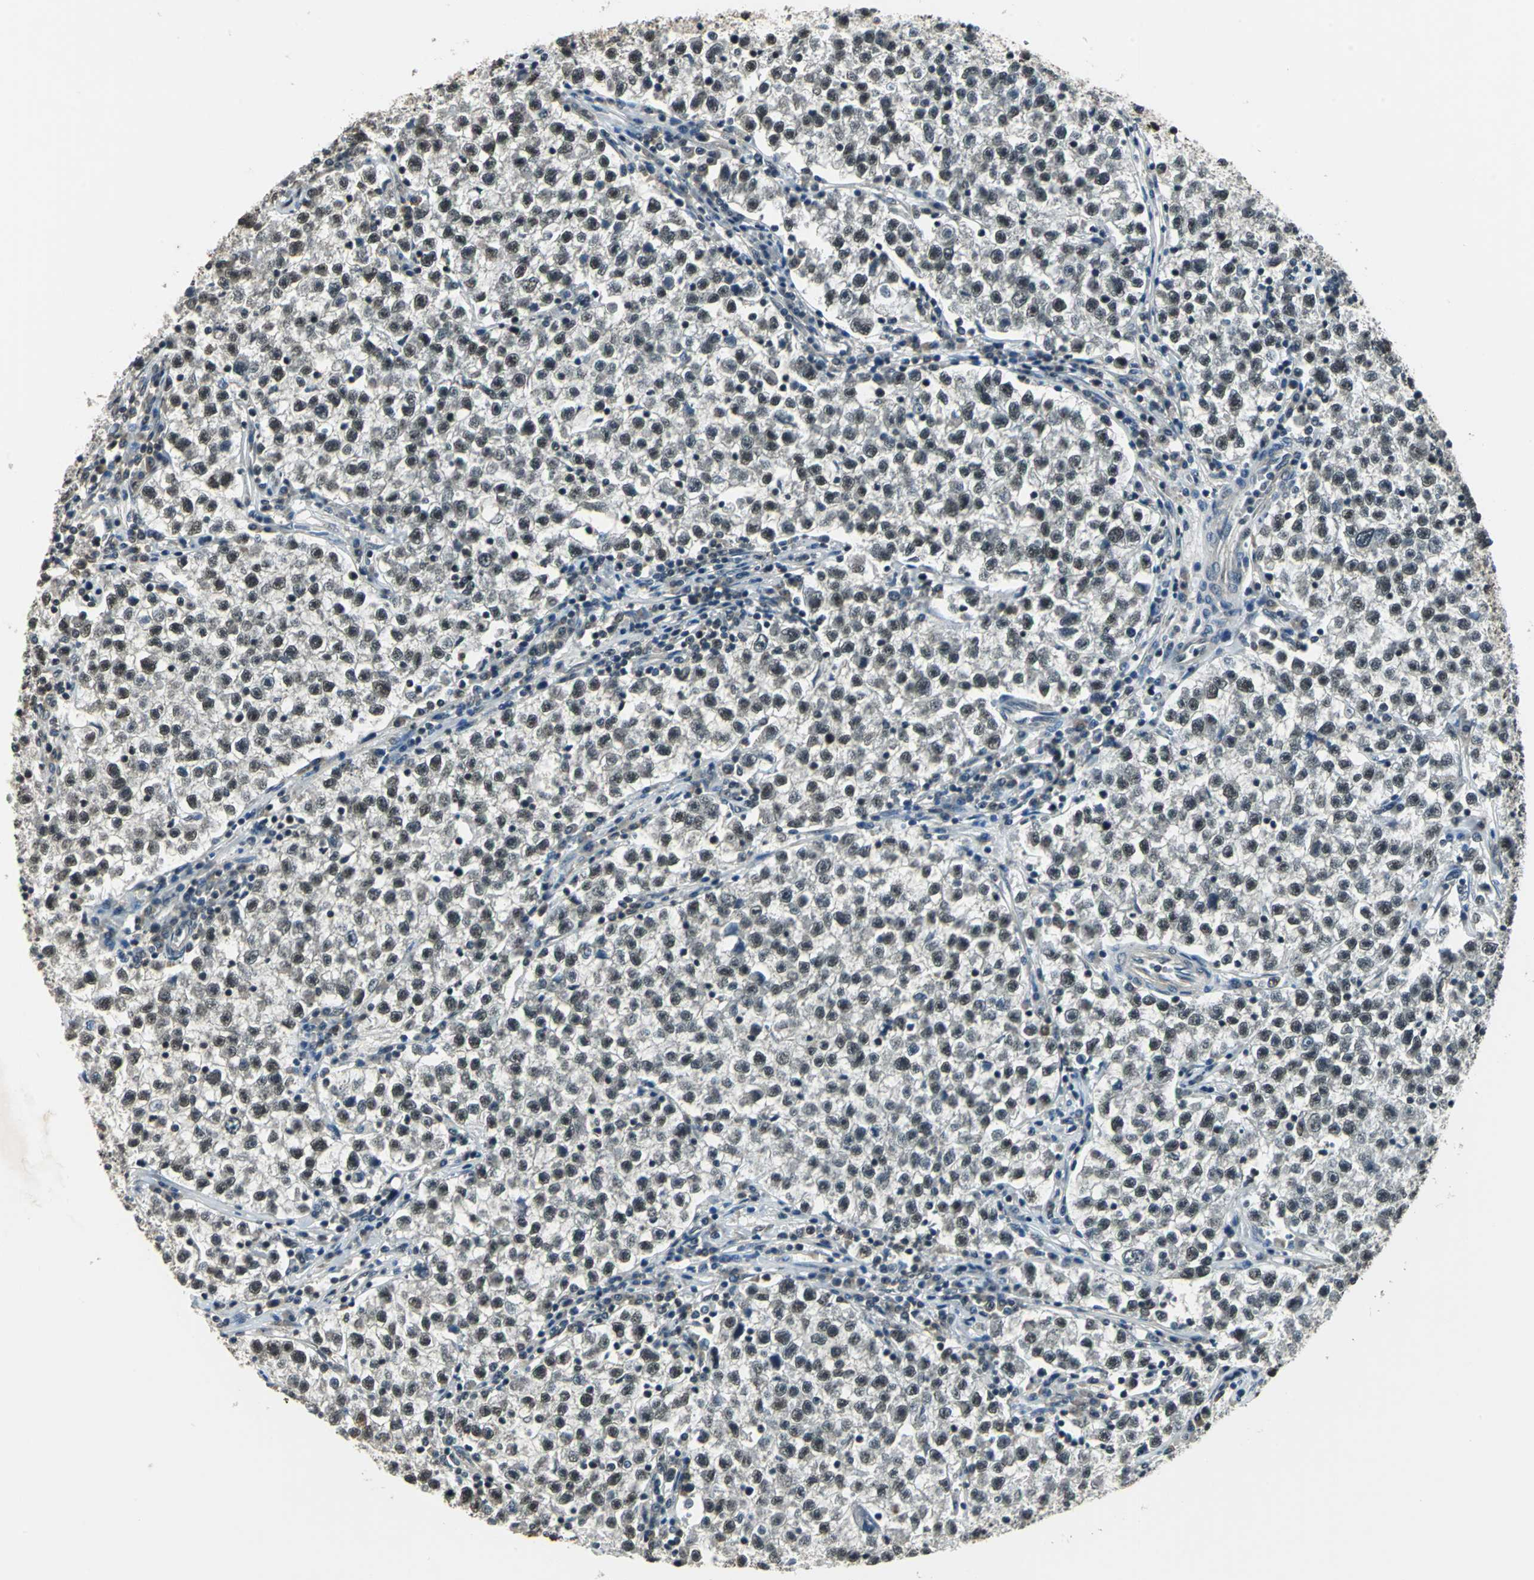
{"staining": {"intensity": "moderate", "quantity": ">75%", "location": "nuclear"}, "tissue": "testis cancer", "cell_type": "Tumor cells", "image_type": "cancer", "snomed": [{"axis": "morphology", "description": "Seminoma, NOS"}, {"axis": "topography", "description": "Testis"}], "caption": "Moderate nuclear expression is identified in about >75% of tumor cells in testis cancer.", "gene": "RBM14", "patient": {"sex": "male", "age": 22}}